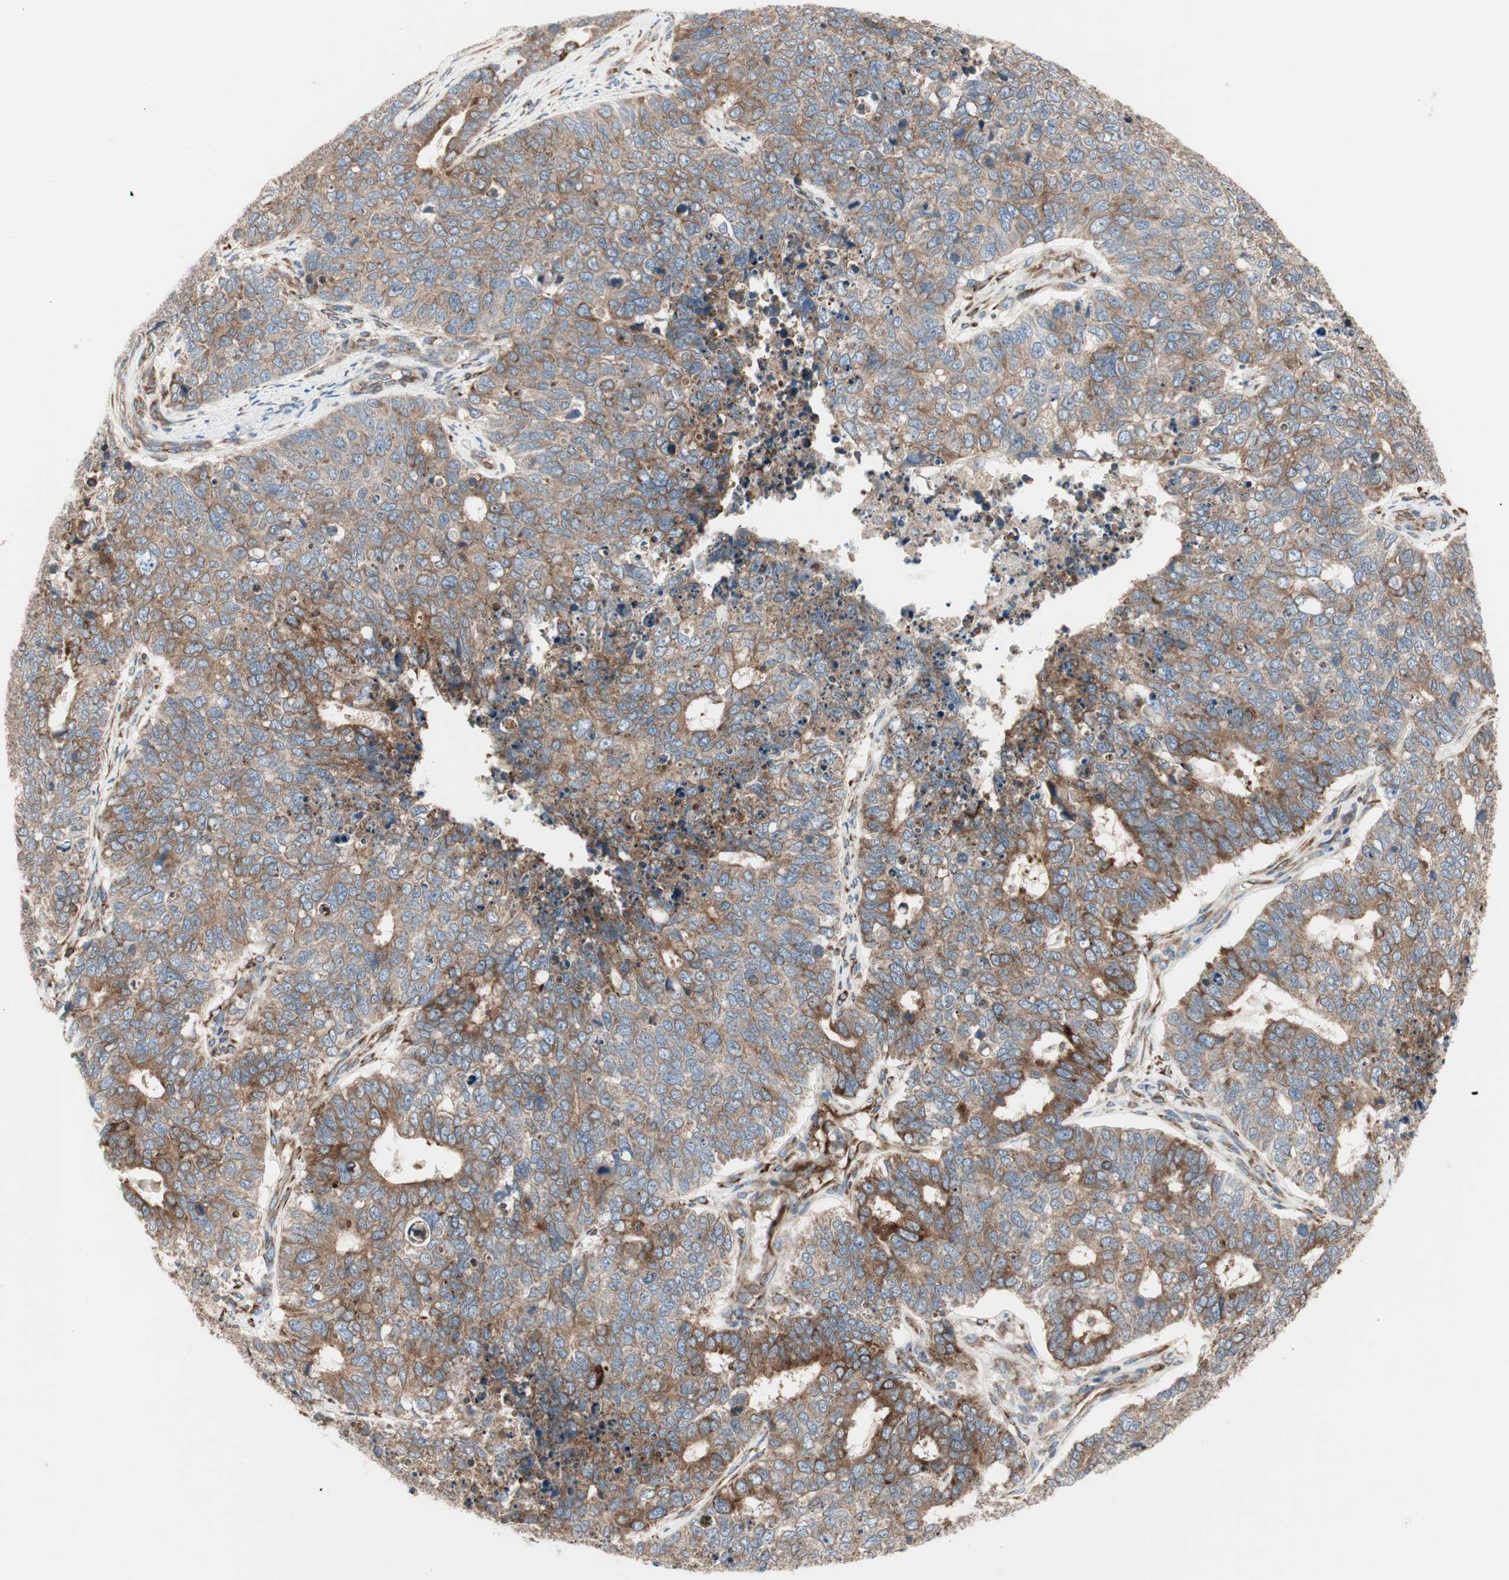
{"staining": {"intensity": "moderate", "quantity": ">75%", "location": "cytoplasmic/membranous"}, "tissue": "cervical cancer", "cell_type": "Tumor cells", "image_type": "cancer", "snomed": [{"axis": "morphology", "description": "Squamous cell carcinoma, NOS"}, {"axis": "topography", "description": "Cervix"}], "caption": "Immunohistochemical staining of cervical squamous cell carcinoma shows medium levels of moderate cytoplasmic/membranous protein expression in about >75% of tumor cells. (IHC, brightfield microscopy, high magnification).", "gene": "H6PD", "patient": {"sex": "female", "age": 63}}